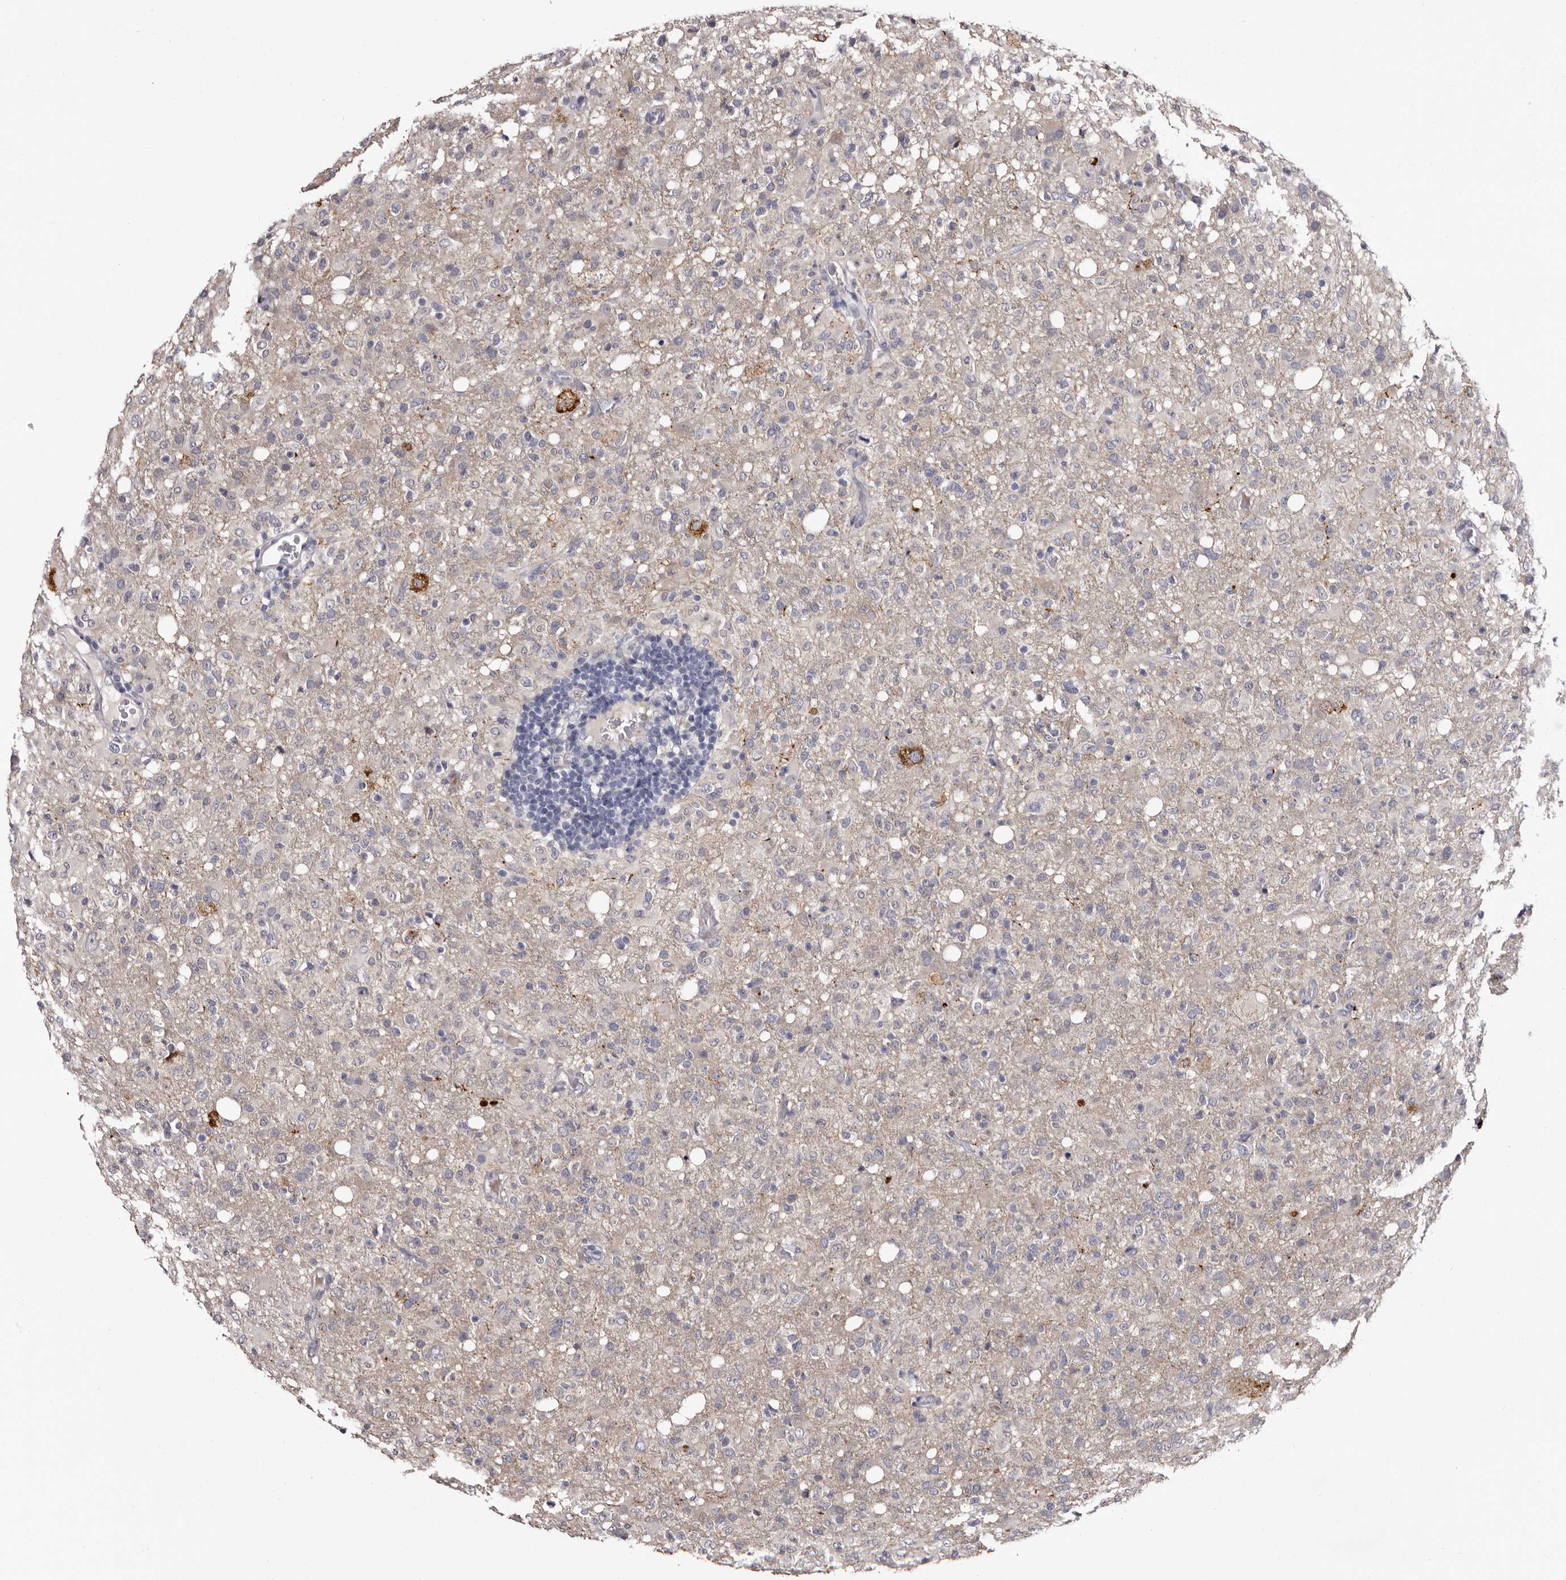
{"staining": {"intensity": "negative", "quantity": "none", "location": "none"}, "tissue": "glioma", "cell_type": "Tumor cells", "image_type": "cancer", "snomed": [{"axis": "morphology", "description": "Glioma, malignant, High grade"}, {"axis": "topography", "description": "Brain"}], "caption": "DAB immunohistochemical staining of high-grade glioma (malignant) displays no significant positivity in tumor cells.", "gene": "LANCL2", "patient": {"sex": "female", "age": 57}}